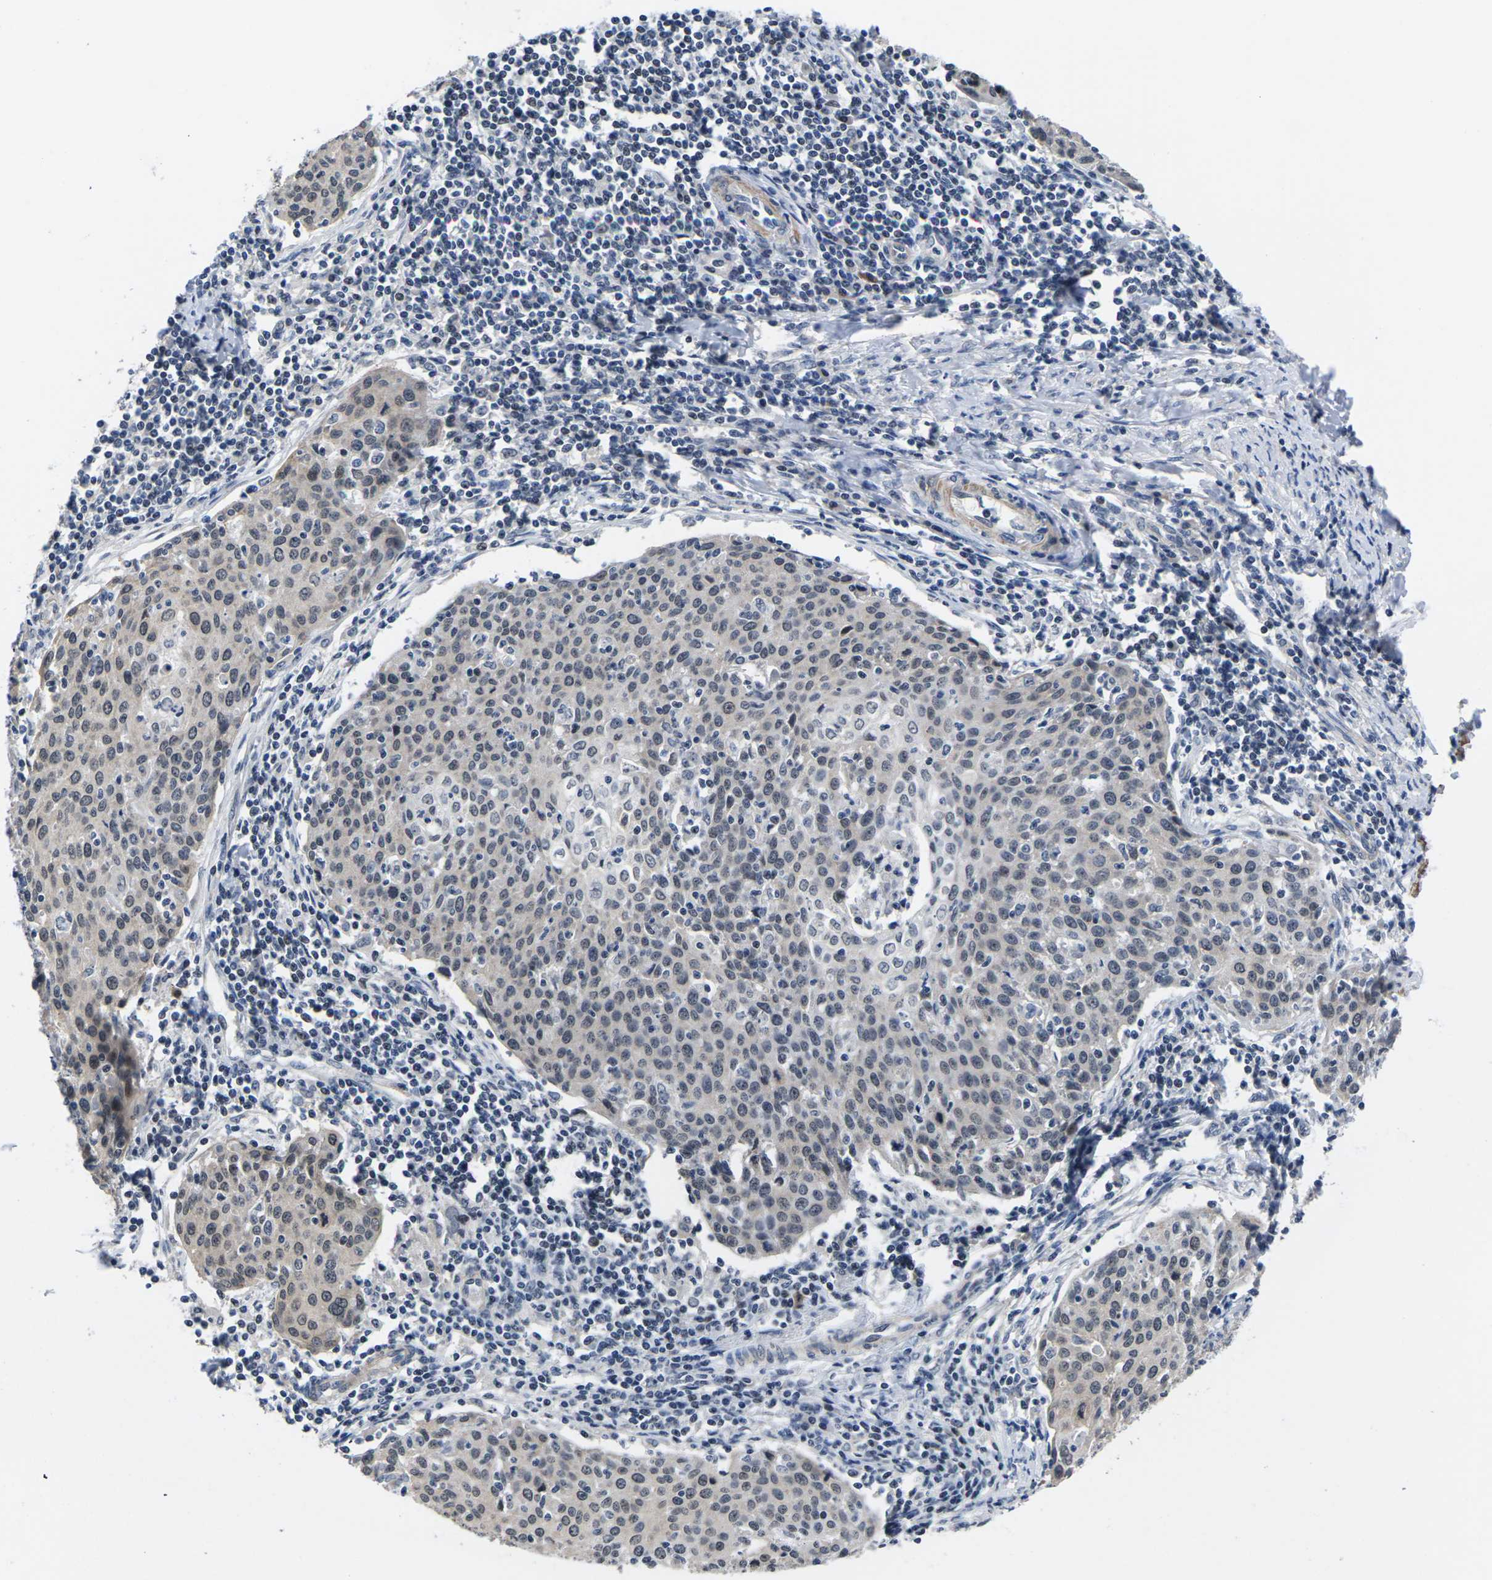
{"staining": {"intensity": "weak", "quantity": "<25%", "location": "cytoplasmic/membranous,nuclear"}, "tissue": "cervical cancer", "cell_type": "Tumor cells", "image_type": "cancer", "snomed": [{"axis": "morphology", "description": "Squamous cell carcinoma, NOS"}, {"axis": "topography", "description": "Cervix"}], "caption": "Image shows no protein staining in tumor cells of cervical cancer (squamous cell carcinoma) tissue.", "gene": "ST6GAL2", "patient": {"sex": "female", "age": 38}}